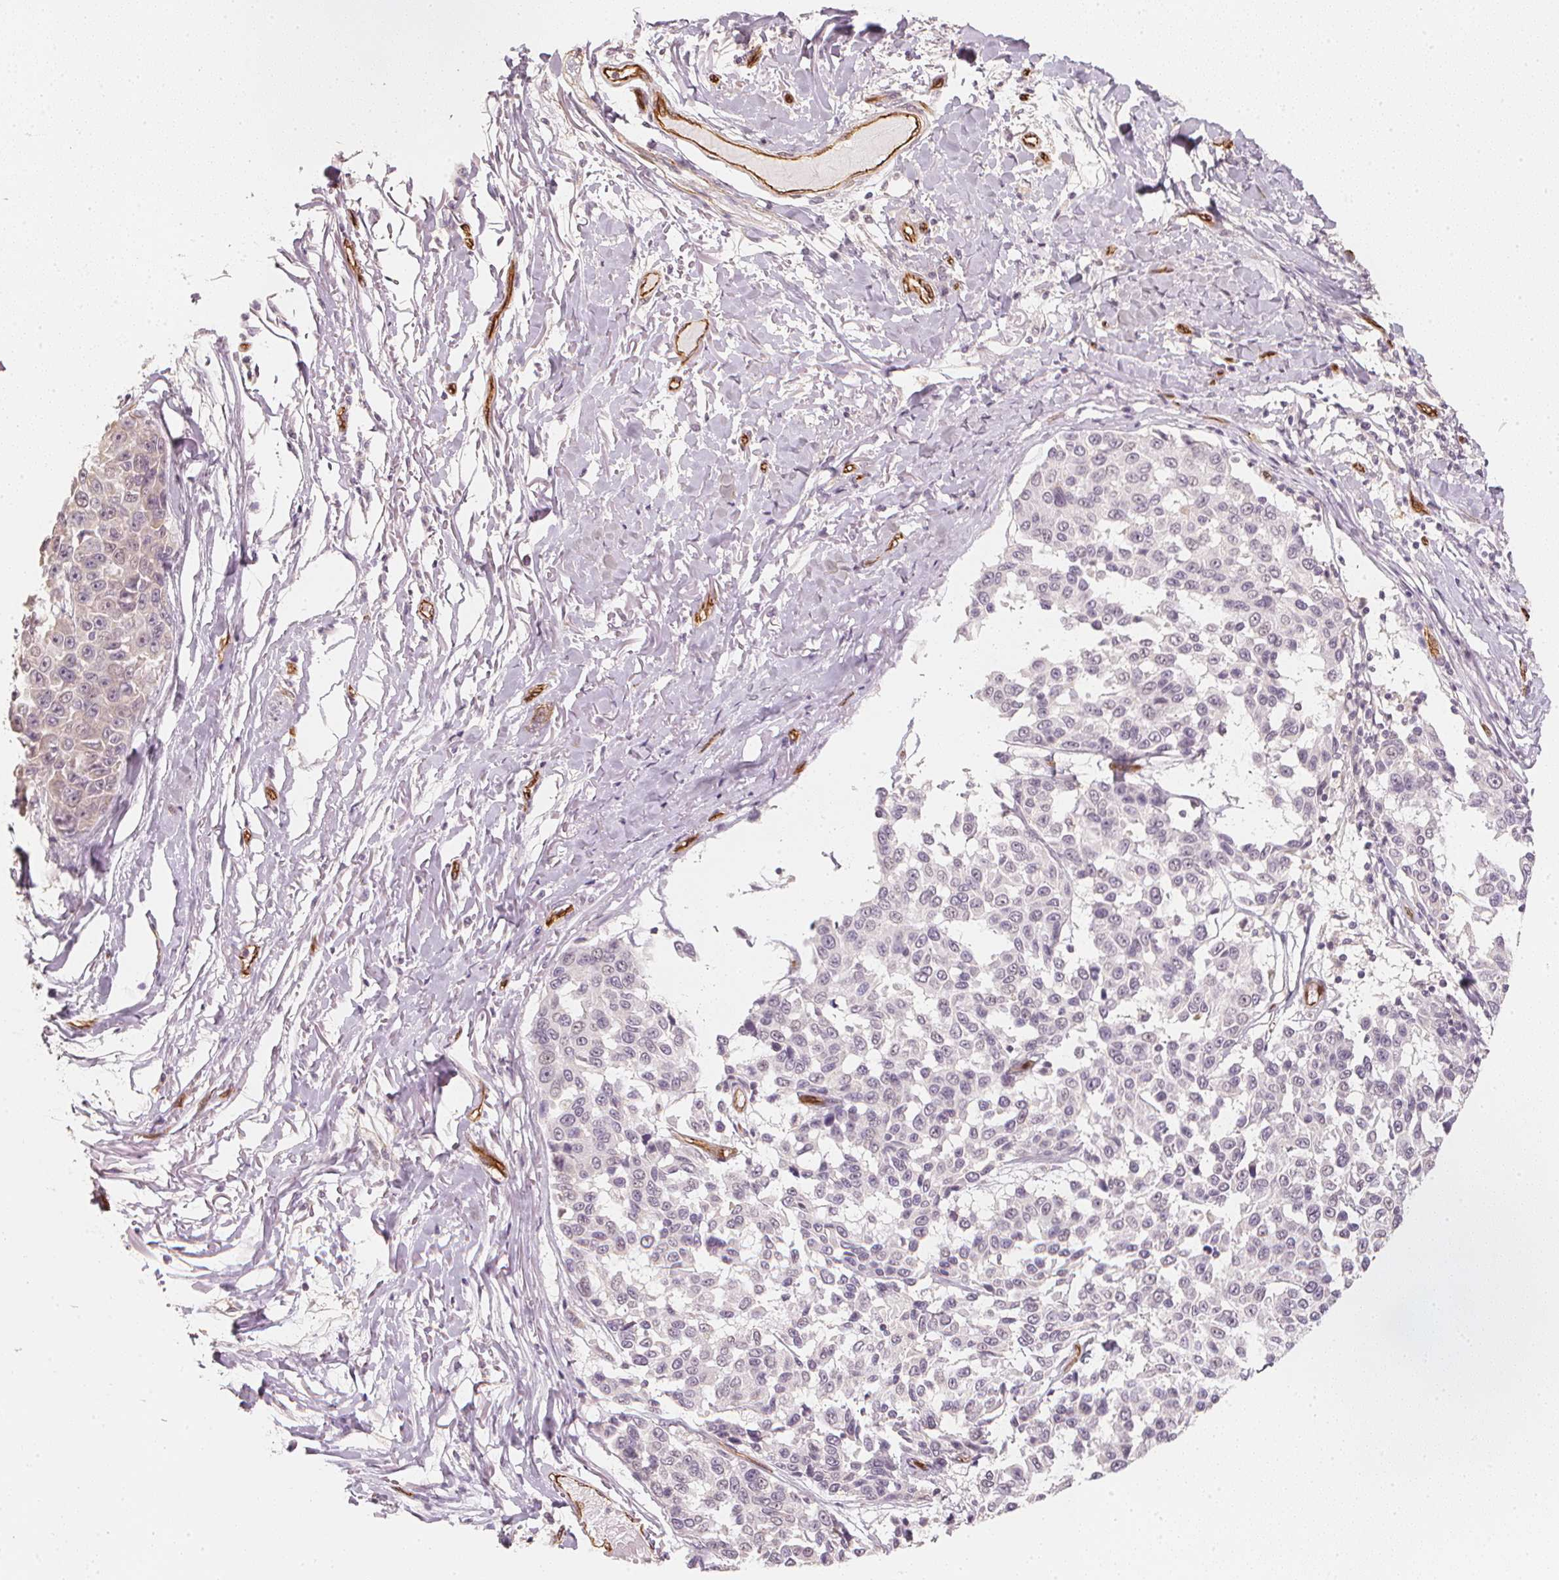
{"staining": {"intensity": "negative", "quantity": "none", "location": "none"}, "tissue": "melanoma", "cell_type": "Tumor cells", "image_type": "cancer", "snomed": [{"axis": "morphology", "description": "Malignant melanoma, NOS"}, {"axis": "topography", "description": "Skin"}], "caption": "Histopathology image shows no significant protein staining in tumor cells of malignant melanoma. (Brightfield microscopy of DAB (3,3'-diaminobenzidine) immunohistochemistry (IHC) at high magnification).", "gene": "CIB1", "patient": {"sex": "female", "age": 66}}